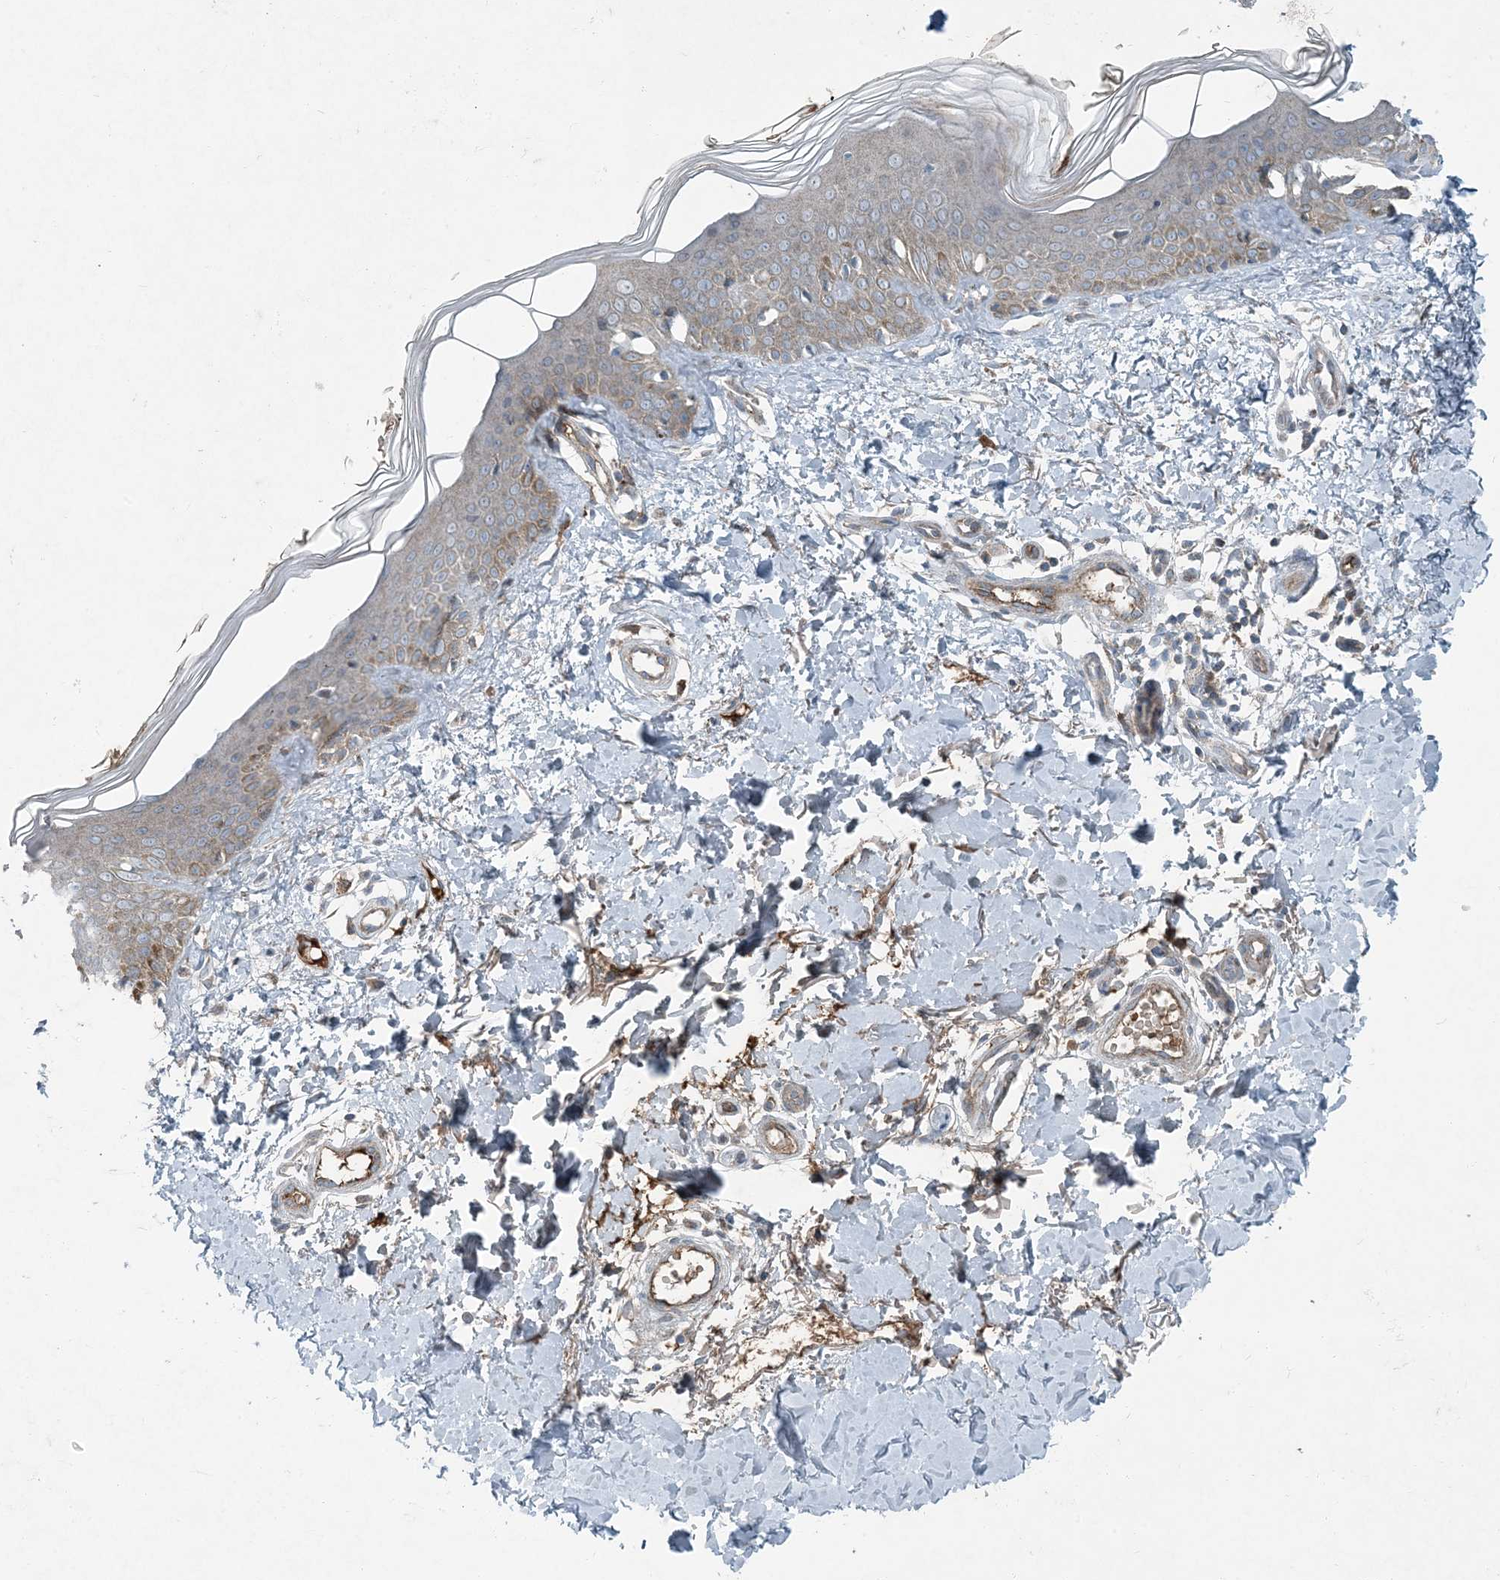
{"staining": {"intensity": "weak", "quantity": ">75%", "location": "cytoplasmic/membranous"}, "tissue": "skin", "cell_type": "Fibroblasts", "image_type": "normal", "snomed": [{"axis": "morphology", "description": "Normal tissue, NOS"}, {"axis": "topography", "description": "Skin"}], "caption": "A micrograph of human skin stained for a protein demonstrates weak cytoplasmic/membranous brown staining in fibroblasts.", "gene": "APOM", "patient": {"sex": "male", "age": 37}}